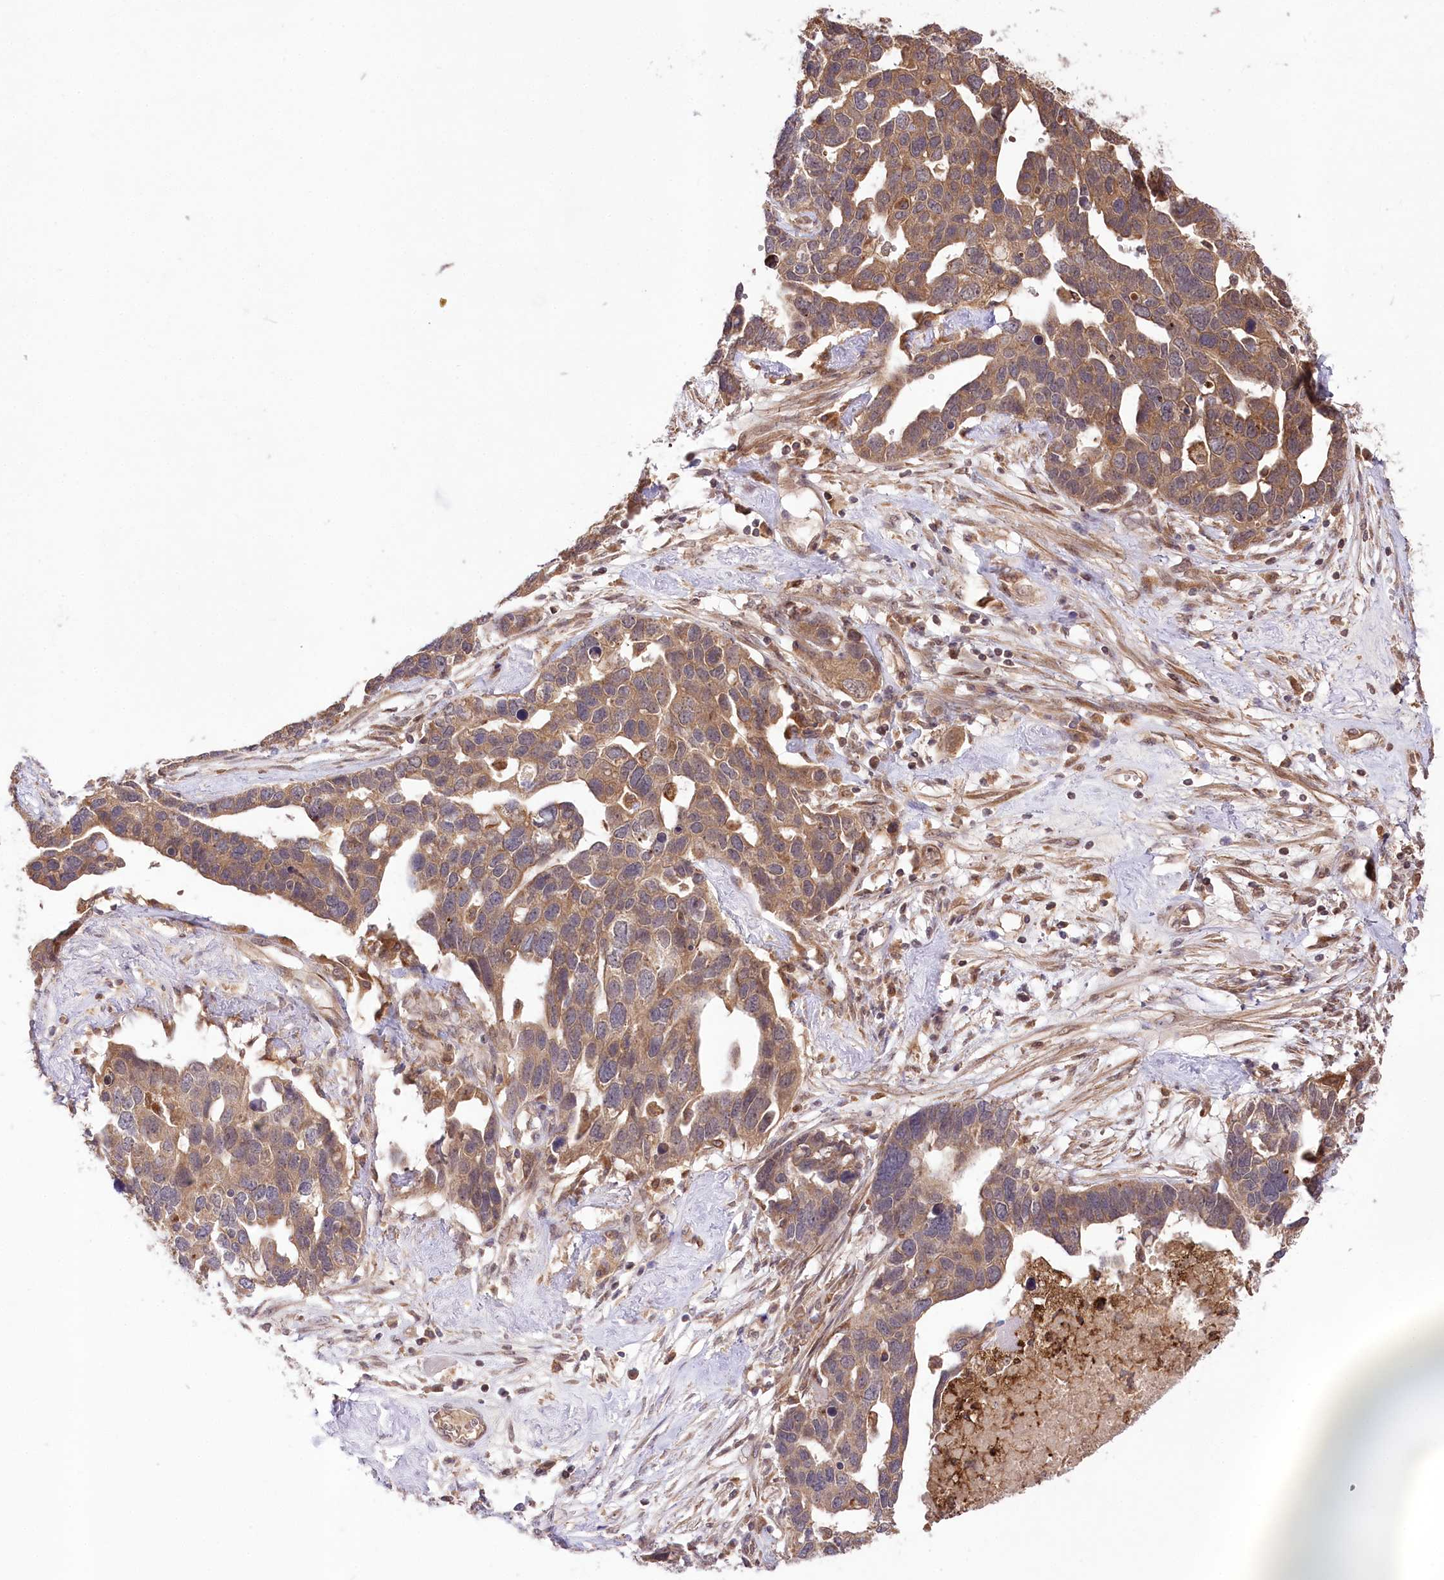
{"staining": {"intensity": "moderate", "quantity": ">75%", "location": "cytoplasmic/membranous"}, "tissue": "ovarian cancer", "cell_type": "Tumor cells", "image_type": "cancer", "snomed": [{"axis": "morphology", "description": "Cystadenocarcinoma, serous, NOS"}, {"axis": "topography", "description": "Ovary"}], "caption": "Immunohistochemistry photomicrograph of neoplastic tissue: serous cystadenocarcinoma (ovarian) stained using immunohistochemistry reveals medium levels of moderate protein expression localized specifically in the cytoplasmic/membranous of tumor cells, appearing as a cytoplasmic/membranous brown color.", "gene": "HELT", "patient": {"sex": "female", "age": 54}}